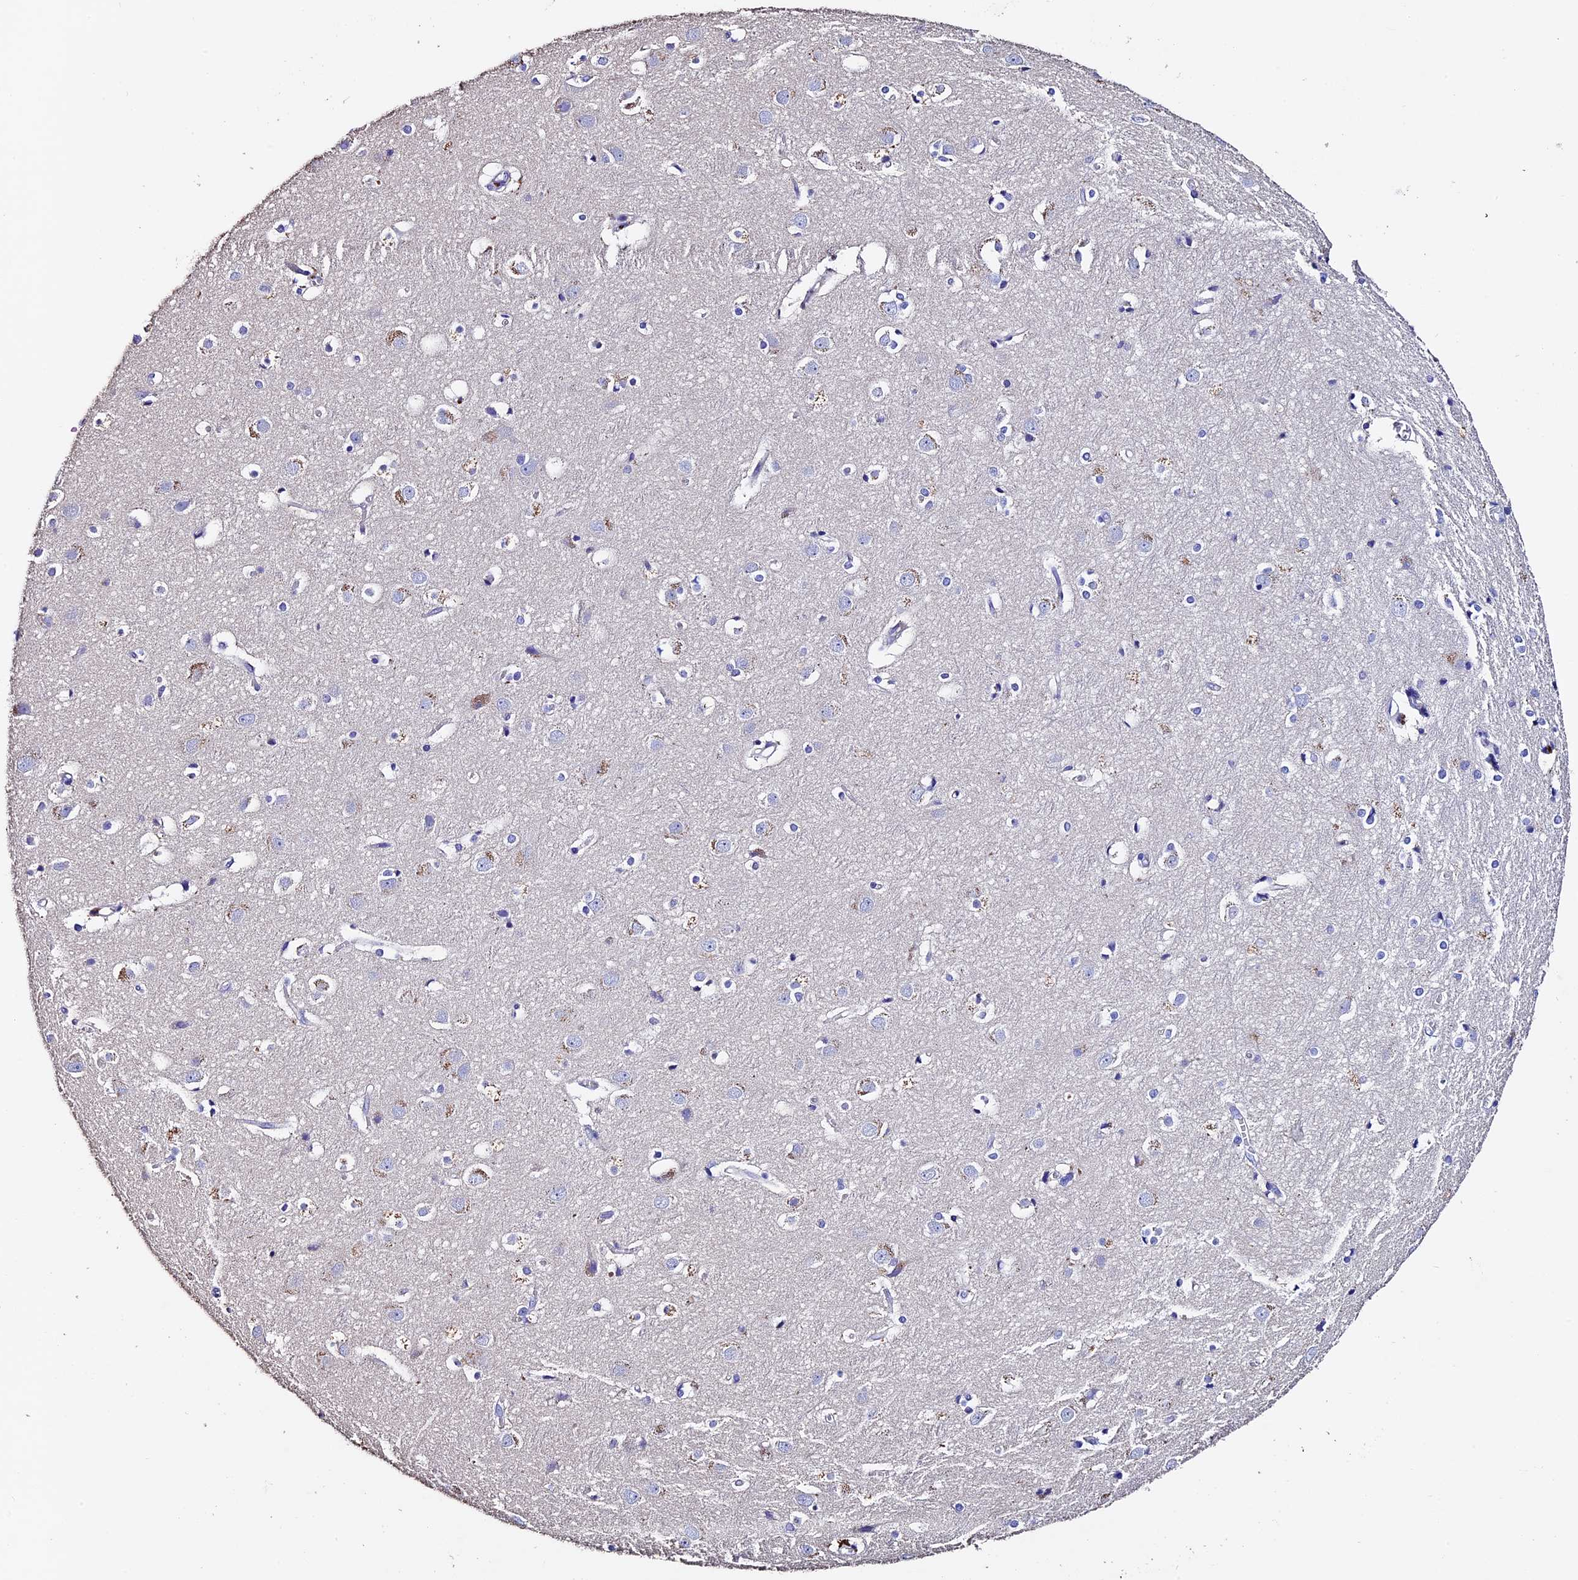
{"staining": {"intensity": "negative", "quantity": "none", "location": "none"}, "tissue": "cerebral cortex", "cell_type": "Endothelial cells", "image_type": "normal", "snomed": [{"axis": "morphology", "description": "Normal tissue, NOS"}, {"axis": "topography", "description": "Cerebral cortex"}], "caption": "Immunohistochemical staining of unremarkable cerebral cortex demonstrates no significant expression in endothelial cells. (Immunohistochemistry (ihc), brightfield microscopy, high magnification).", "gene": "FBXW9", "patient": {"sex": "male", "age": 54}}